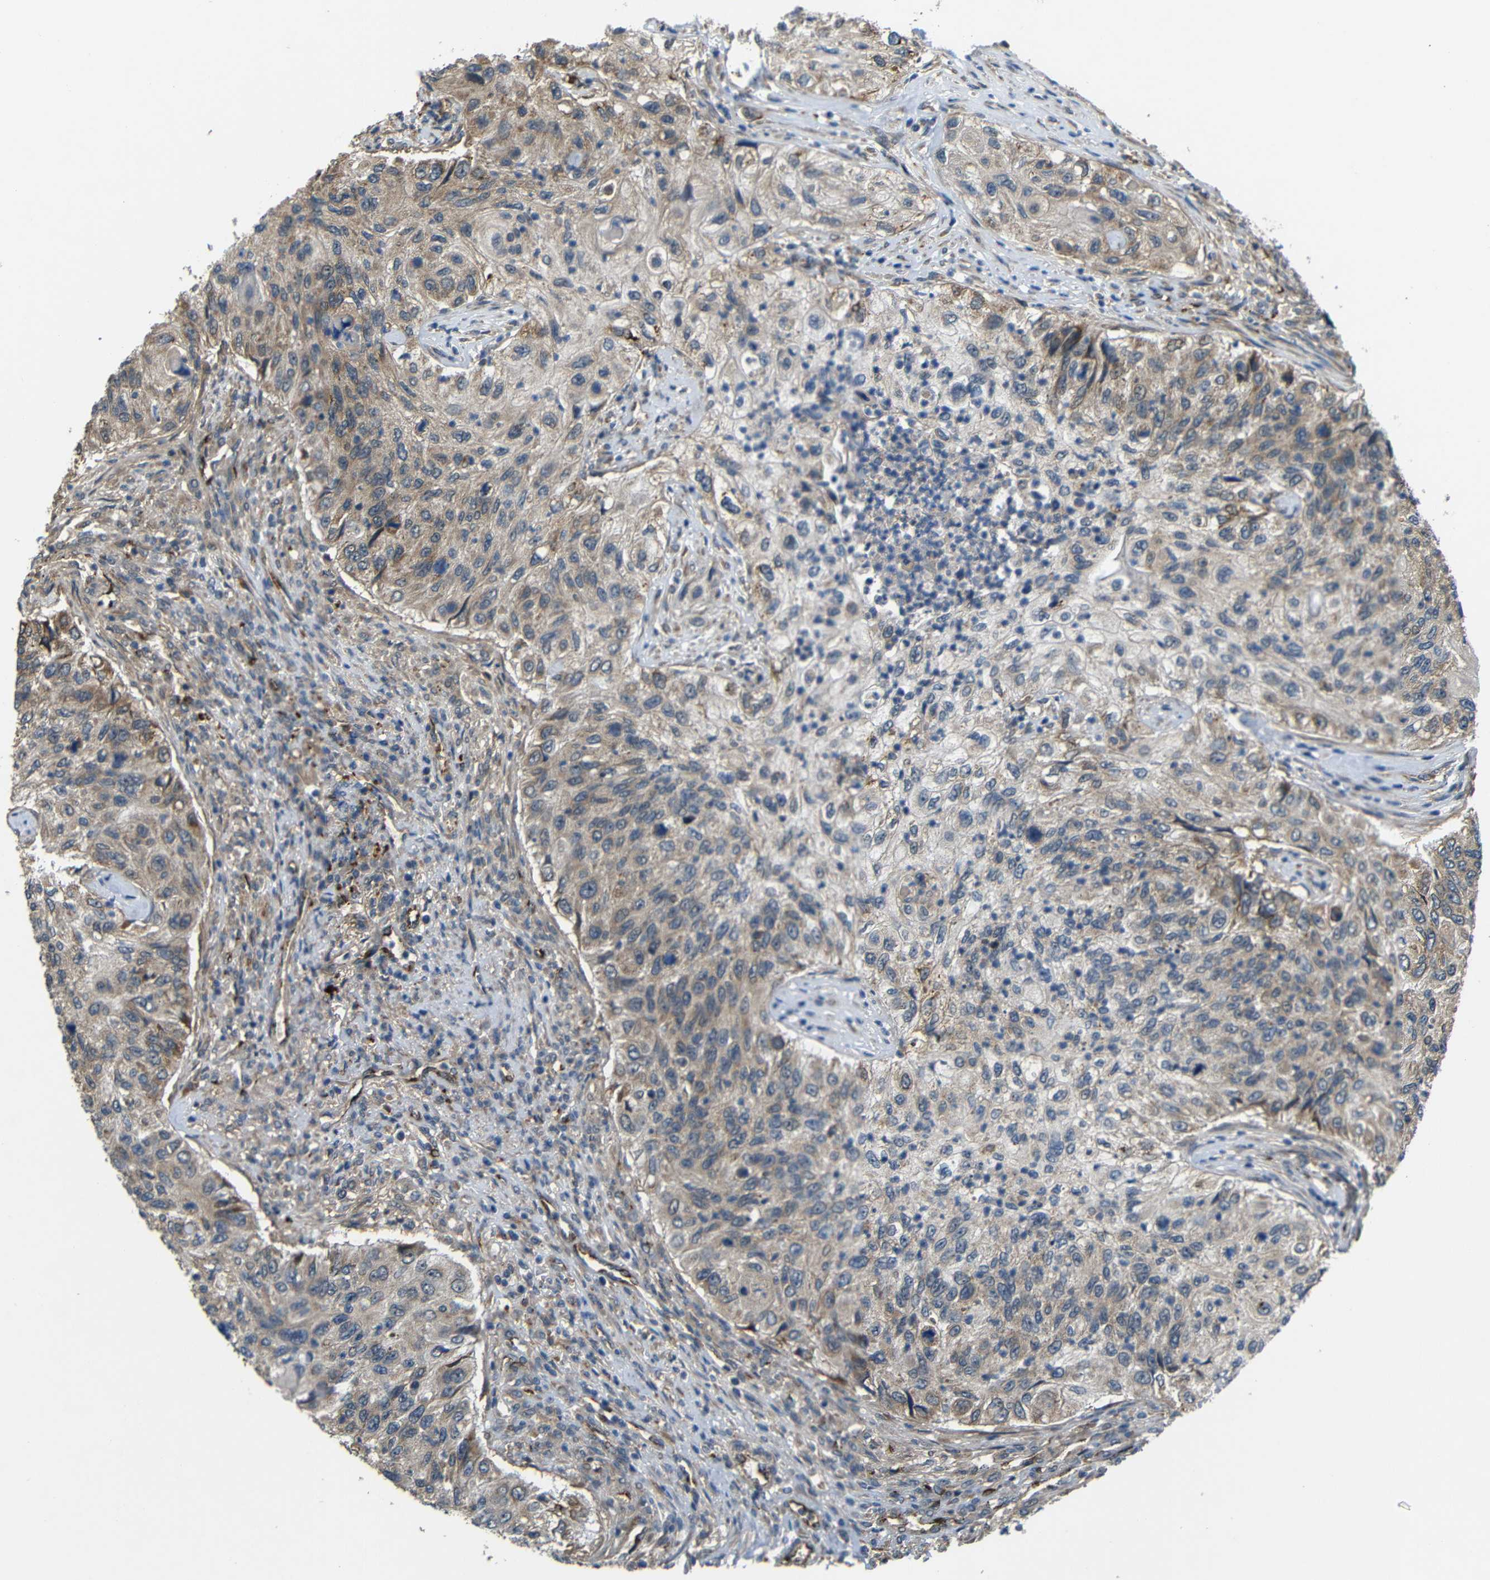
{"staining": {"intensity": "weak", "quantity": ">75%", "location": "cytoplasmic/membranous"}, "tissue": "urothelial cancer", "cell_type": "Tumor cells", "image_type": "cancer", "snomed": [{"axis": "morphology", "description": "Urothelial carcinoma, High grade"}, {"axis": "topography", "description": "Urinary bladder"}], "caption": "Protein staining displays weak cytoplasmic/membranous expression in about >75% of tumor cells in urothelial cancer.", "gene": "ATP7A", "patient": {"sex": "female", "age": 60}}